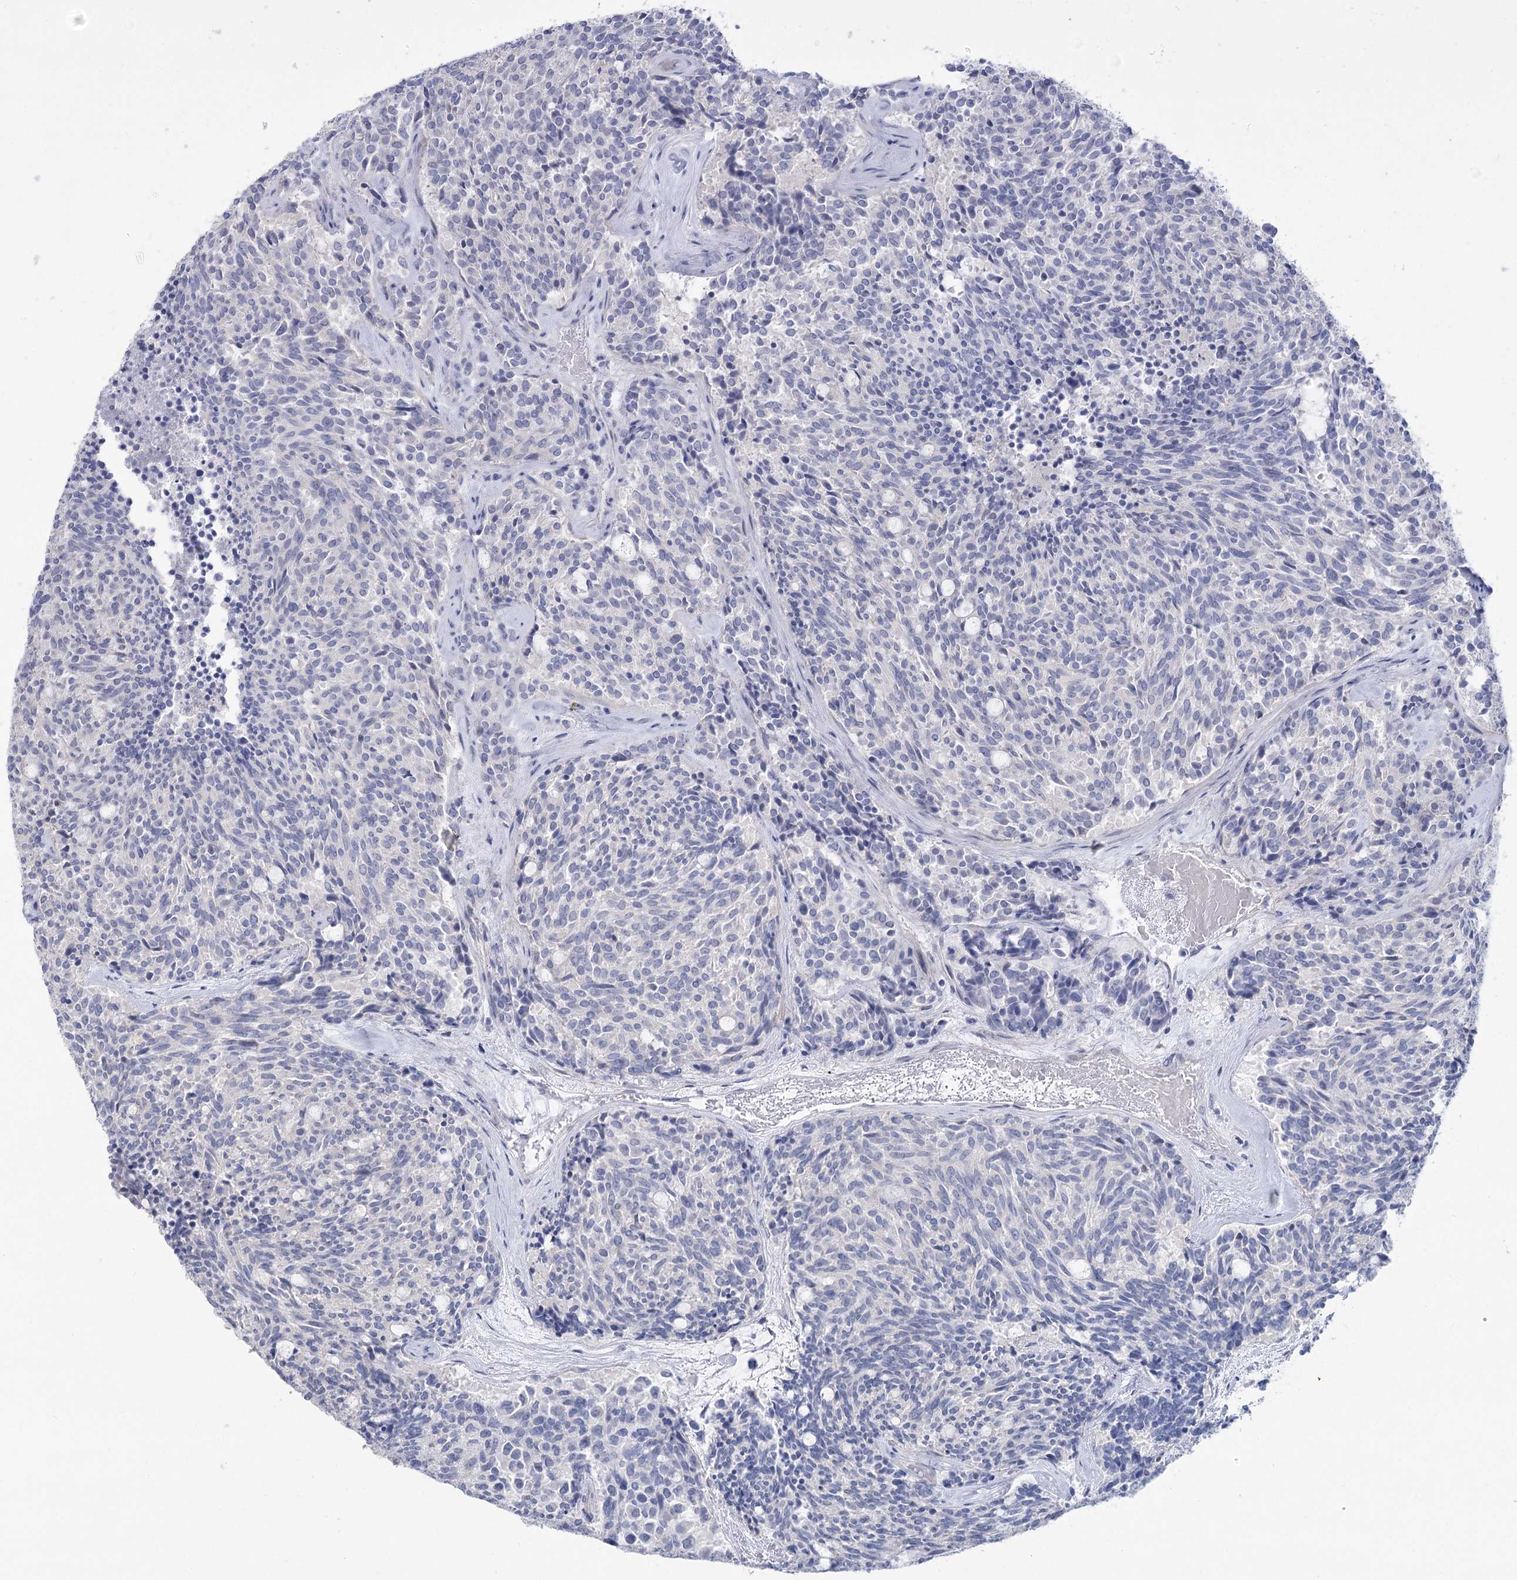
{"staining": {"intensity": "negative", "quantity": "none", "location": "none"}, "tissue": "carcinoid", "cell_type": "Tumor cells", "image_type": "cancer", "snomed": [{"axis": "morphology", "description": "Carcinoid, malignant, NOS"}, {"axis": "topography", "description": "Pancreas"}], "caption": "Immunohistochemistry (IHC) histopathology image of carcinoid stained for a protein (brown), which demonstrates no staining in tumor cells.", "gene": "CCDC88A", "patient": {"sex": "female", "age": 54}}